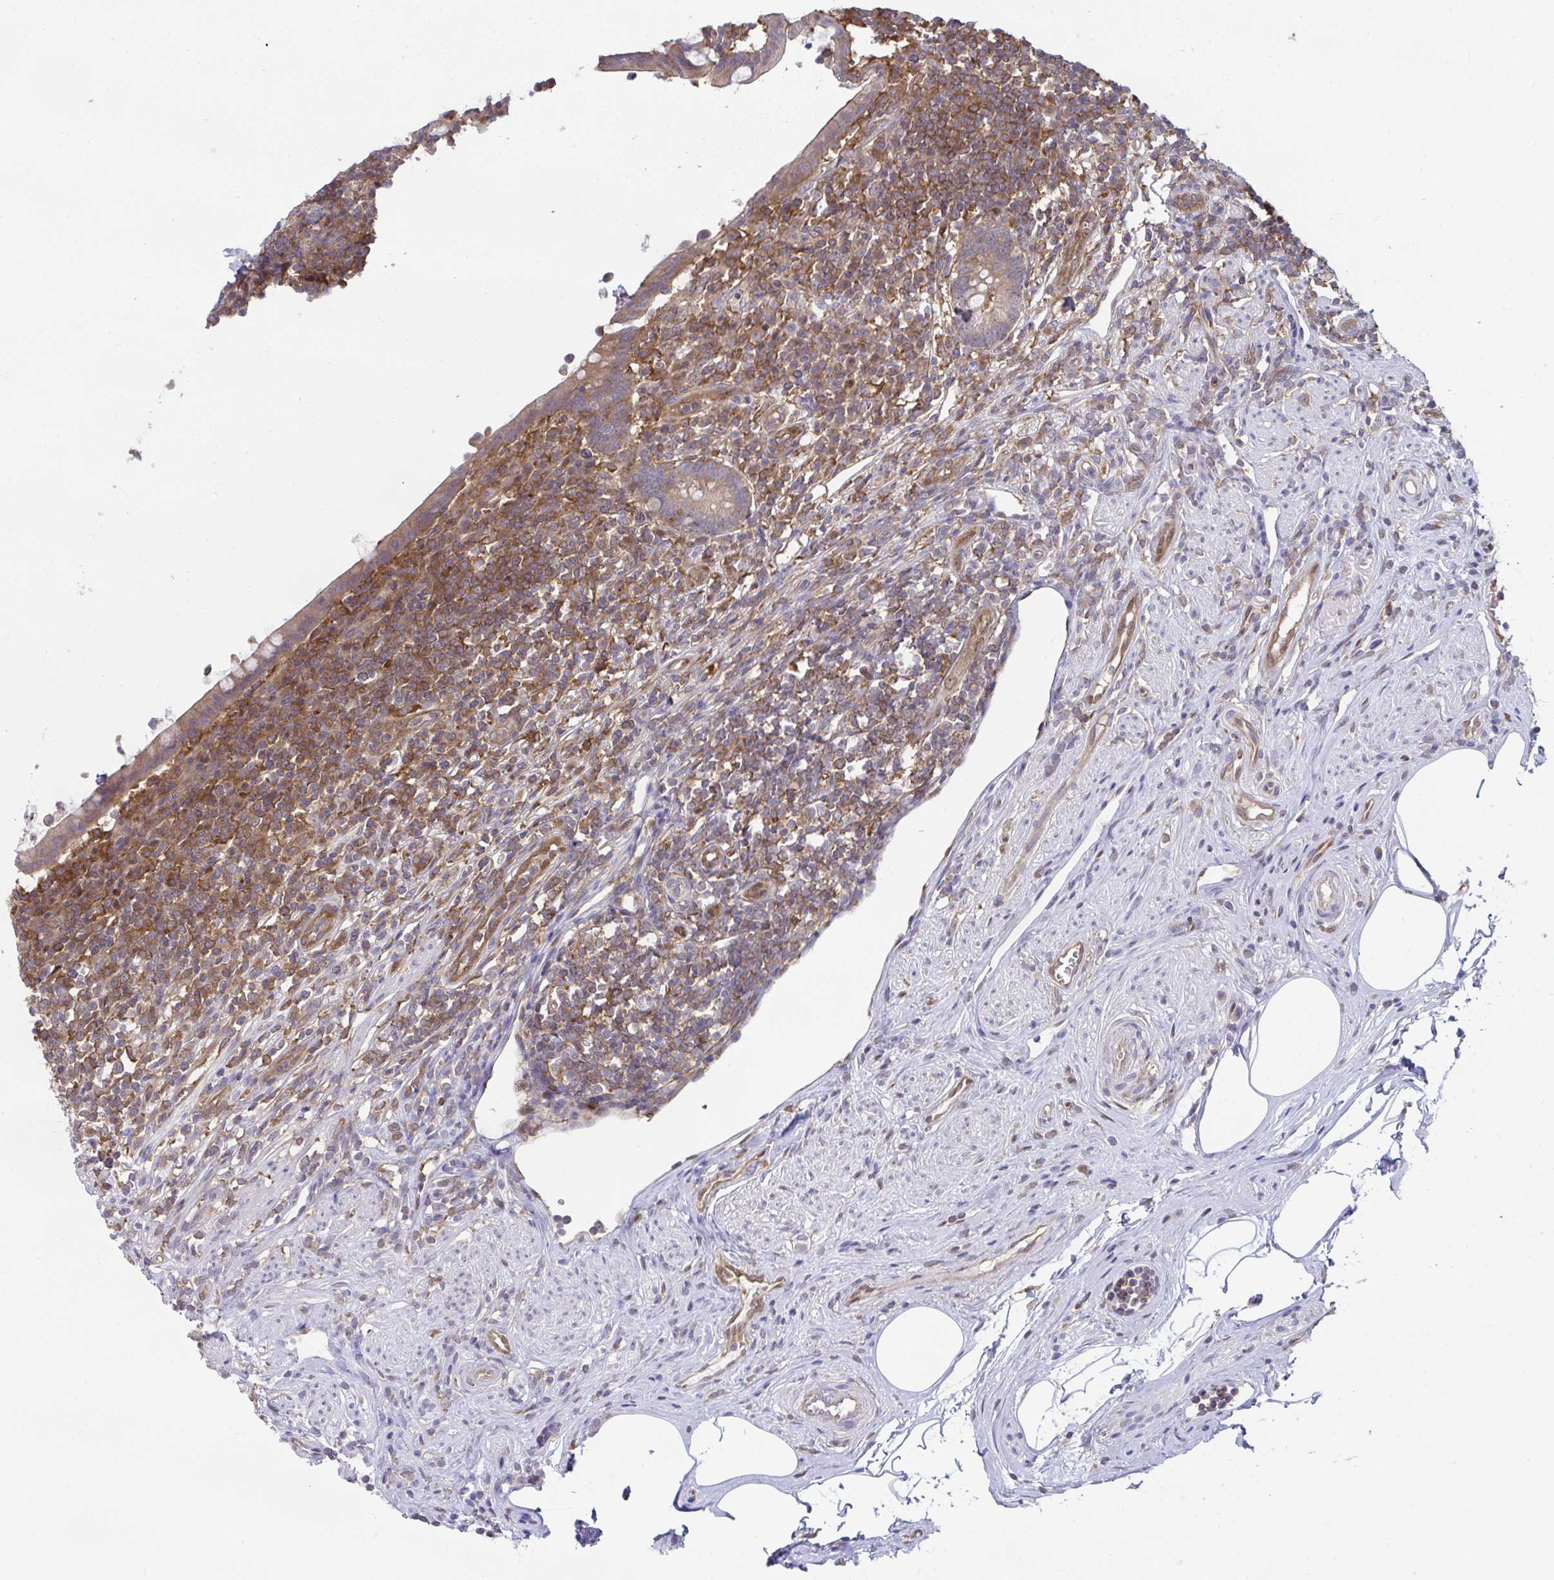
{"staining": {"intensity": "moderate", "quantity": ">75%", "location": "cytoplasmic/membranous"}, "tissue": "appendix", "cell_type": "Glandular cells", "image_type": "normal", "snomed": [{"axis": "morphology", "description": "Normal tissue, NOS"}, {"axis": "topography", "description": "Appendix"}], "caption": "This image exhibits immunohistochemistry (IHC) staining of unremarkable human appendix, with medium moderate cytoplasmic/membranous expression in approximately >75% of glandular cells.", "gene": "ALDH16A1", "patient": {"sex": "female", "age": 56}}